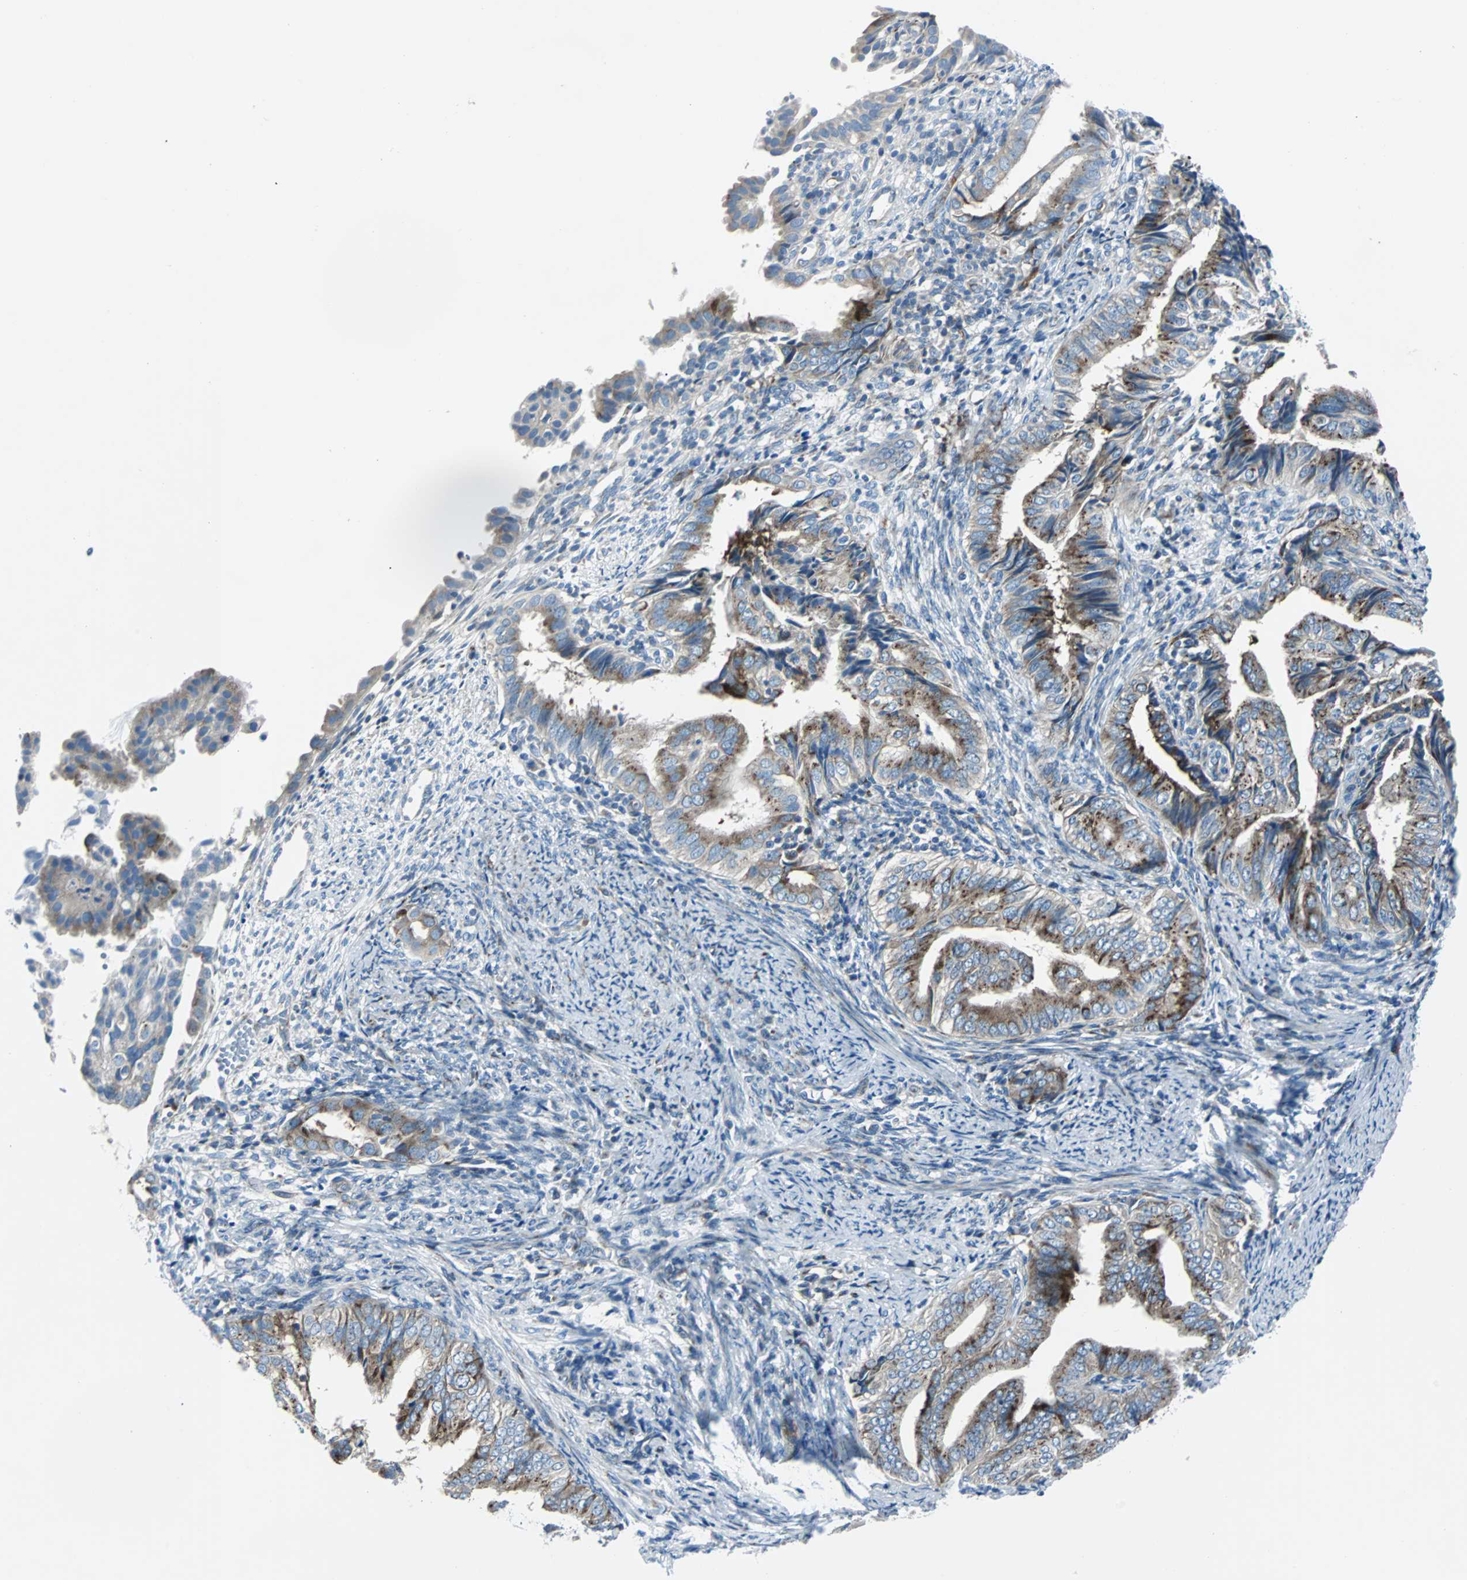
{"staining": {"intensity": "moderate", "quantity": "25%-75%", "location": "cytoplasmic/membranous"}, "tissue": "endometrial cancer", "cell_type": "Tumor cells", "image_type": "cancer", "snomed": [{"axis": "morphology", "description": "Adenocarcinoma, NOS"}, {"axis": "topography", "description": "Endometrium"}], "caption": "An image of human endometrial cancer (adenocarcinoma) stained for a protein displays moderate cytoplasmic/membranous brown staining in tumor cells.", "gene": "BBC3", "patient": {"sex": "female", "age": 58}}